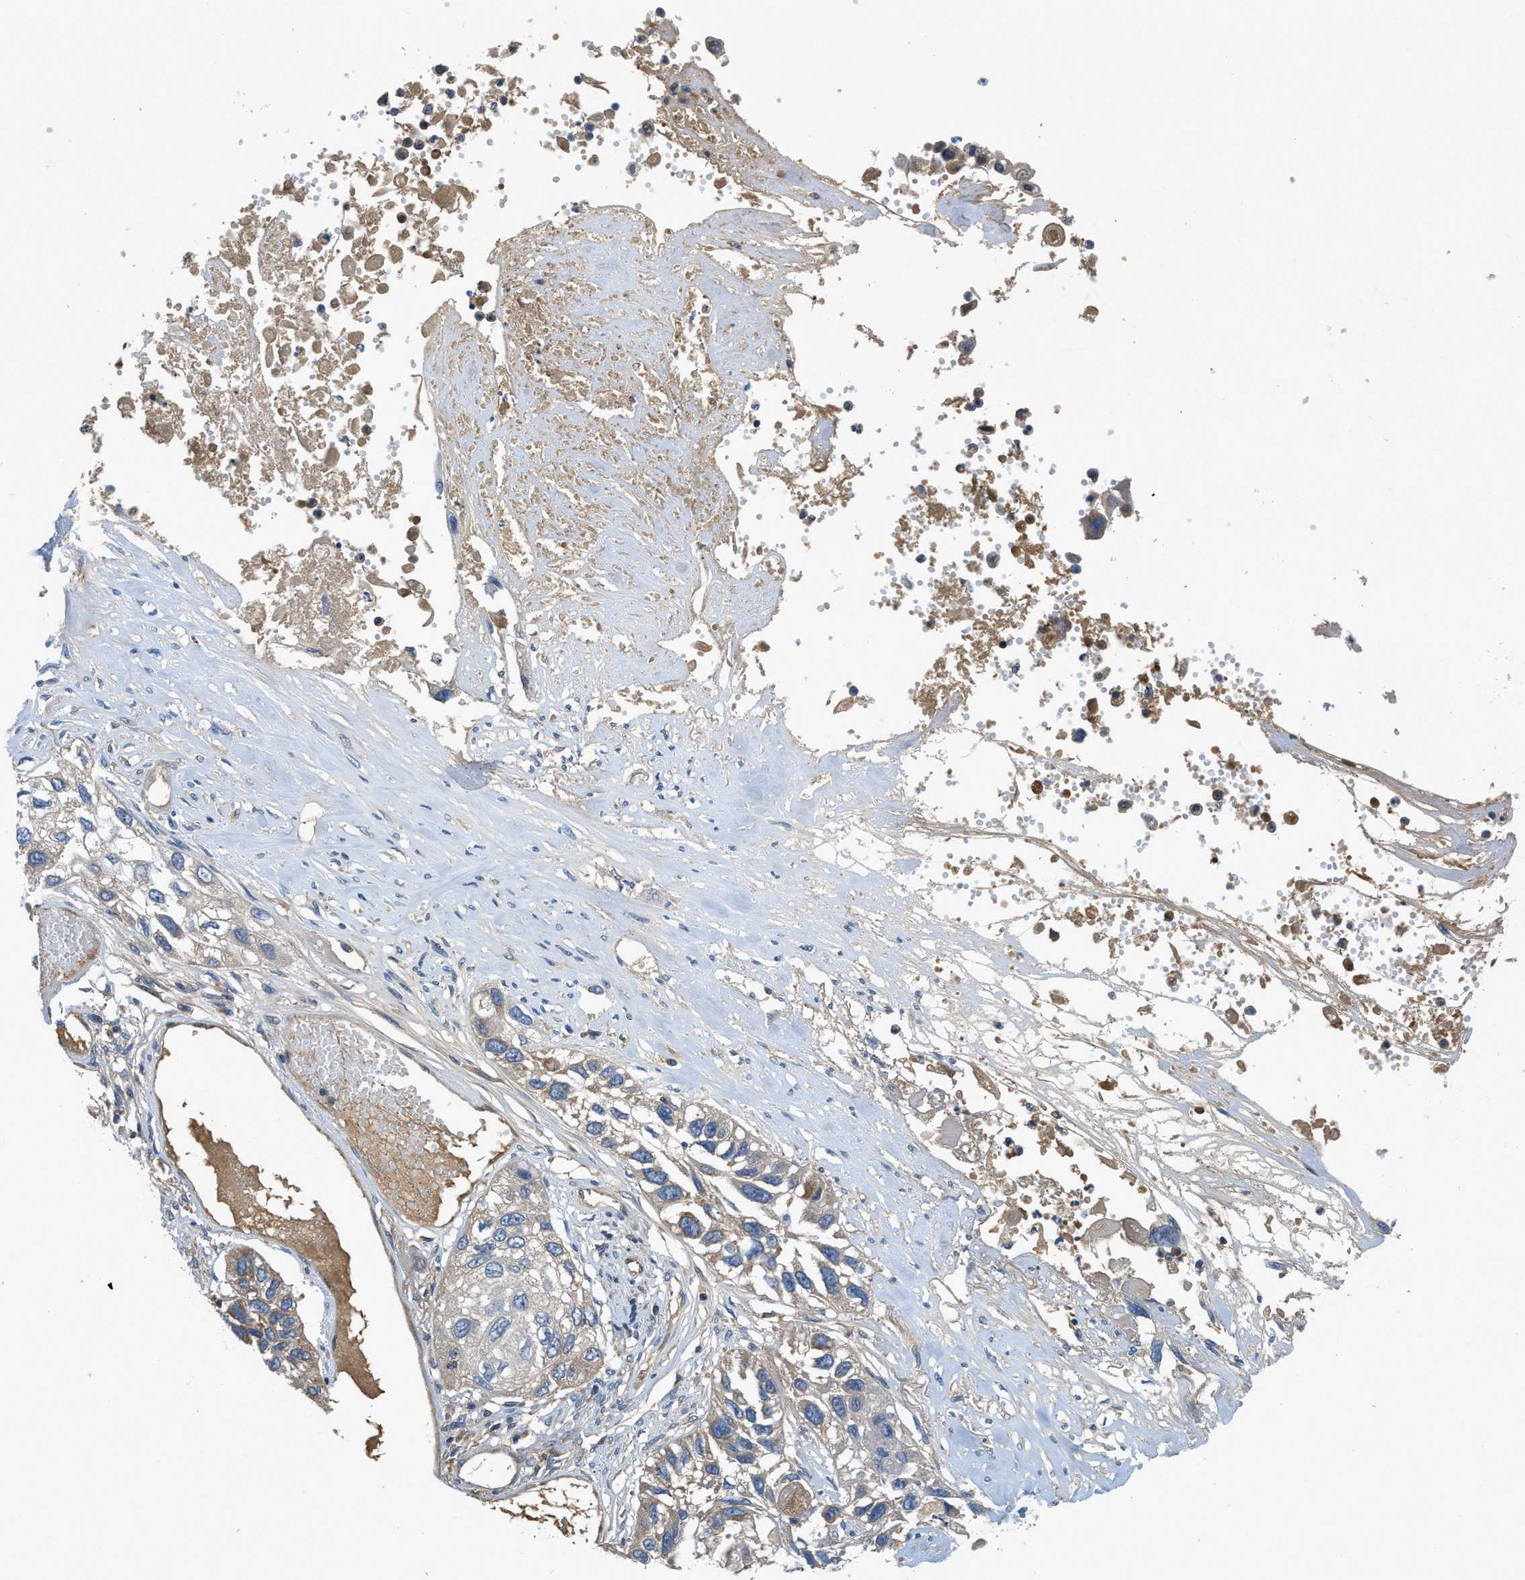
{"staining": {"intensity": "weak", "quantity": "<25%", "location": "cytoplasmic/membranous"}, "tissue": "lung cancer", "cell_type": "Tumor cells", "image_type": "cancer", "snomed": [{"axis": "morphology", "description": "Squamous cell carcinoma, NOS"}, {"axis": "topography", "description": "Lung"}], "caption": "High power microscopy image of an immunohistochemistry (IHC) photomicrograph of lung cancer, revealing no significant expression in tumor cells.", "gene": "PNKD", "patient": {"sex": "male", "age": 71}}